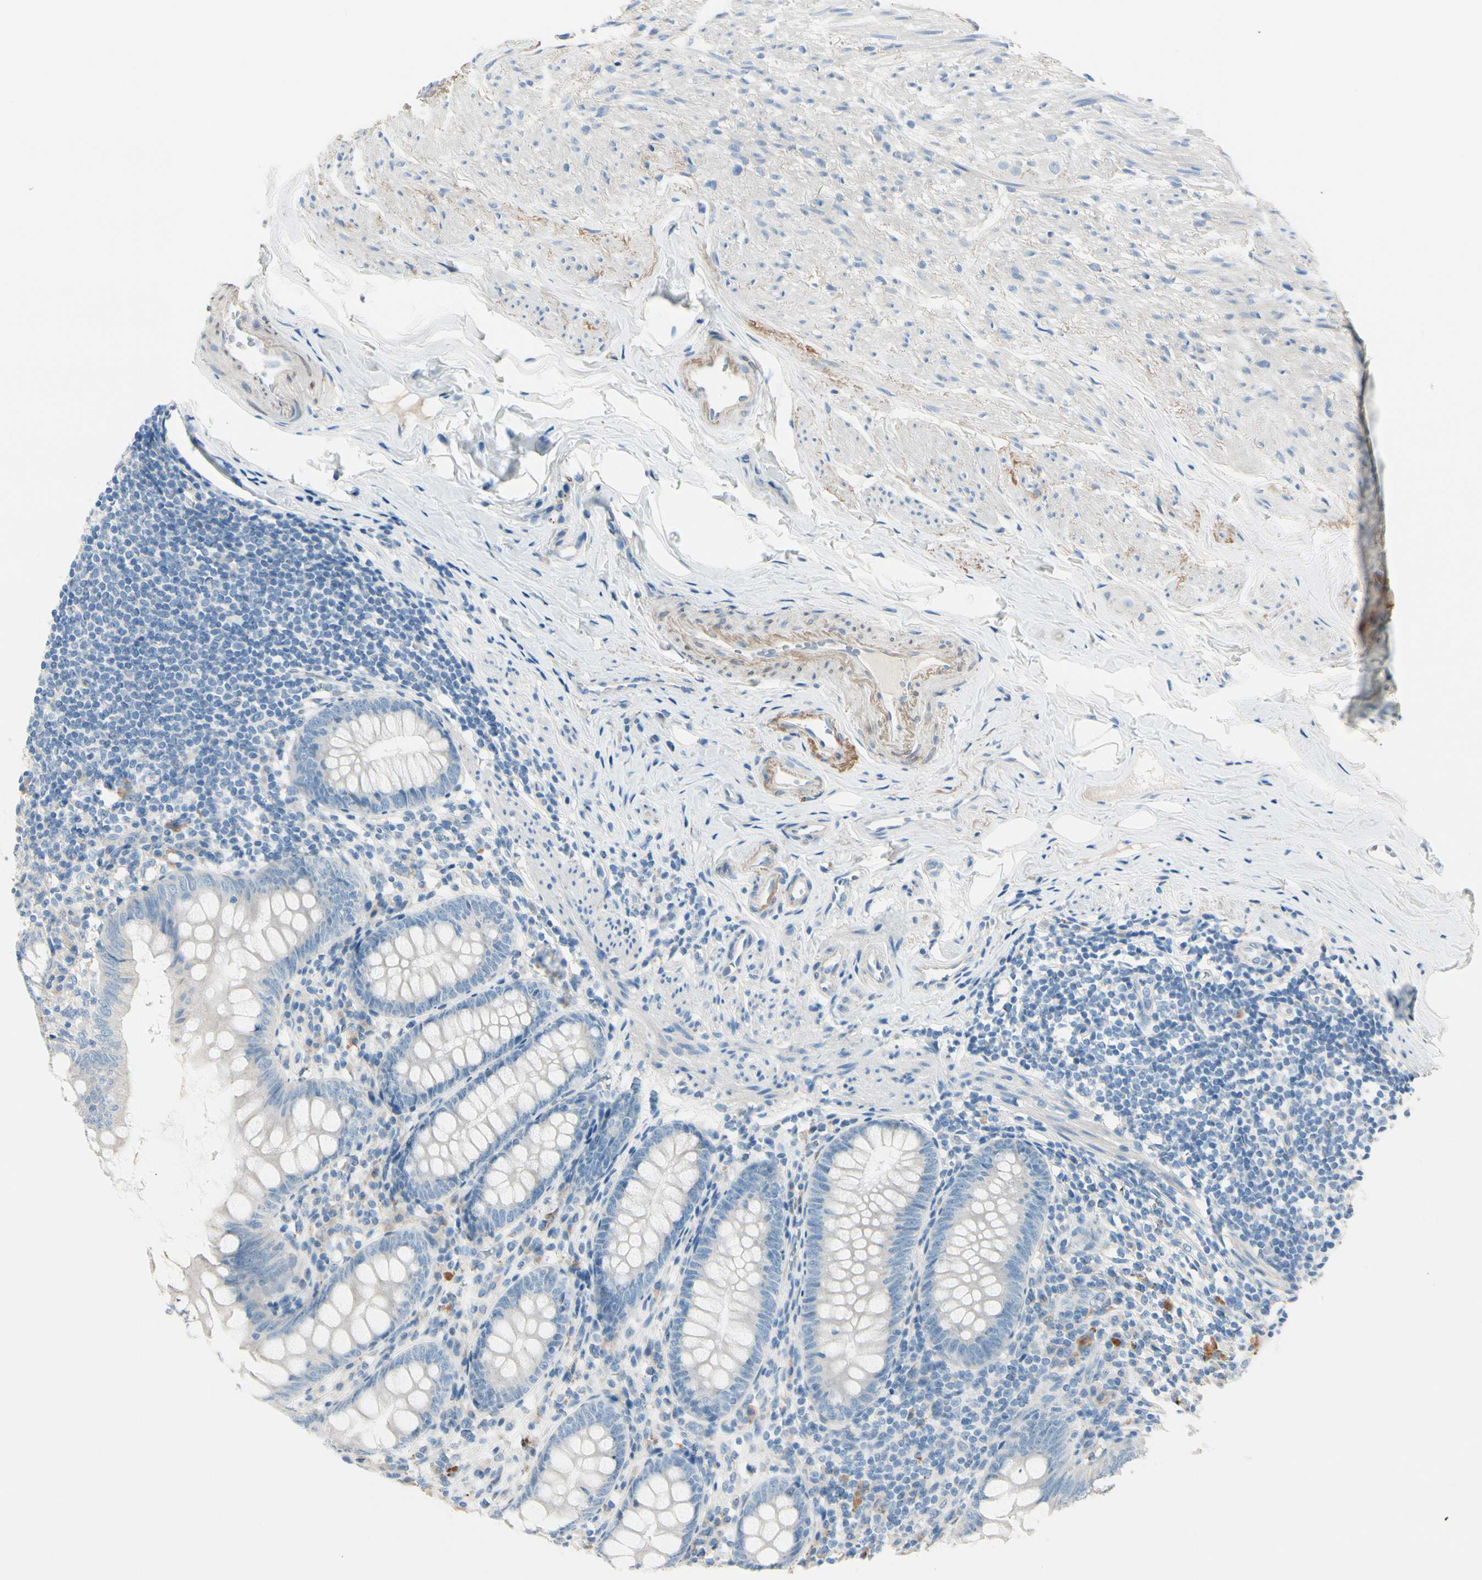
{"staining": {"intensity": "weak", "quantity": "<25%", "location": "cytoplasmic/membranous,nuclear"}, "tissue": "appendix", "cell_type": "Glandular cells", "image_type": "normal", "snomed": [{"axis": "morphology", "description": "Normal tissue, NOS"}, {"axis": "topography", "description": "Appendix"}], "caption": "This image is of normal appendix stained with immunohistochemistry to label a protein in brown with the nuclei are counter-stained blue. There is no positivity in glandular cells.", "gene": "EPHA3", "patient": {"sex": "female", "age": 77}}